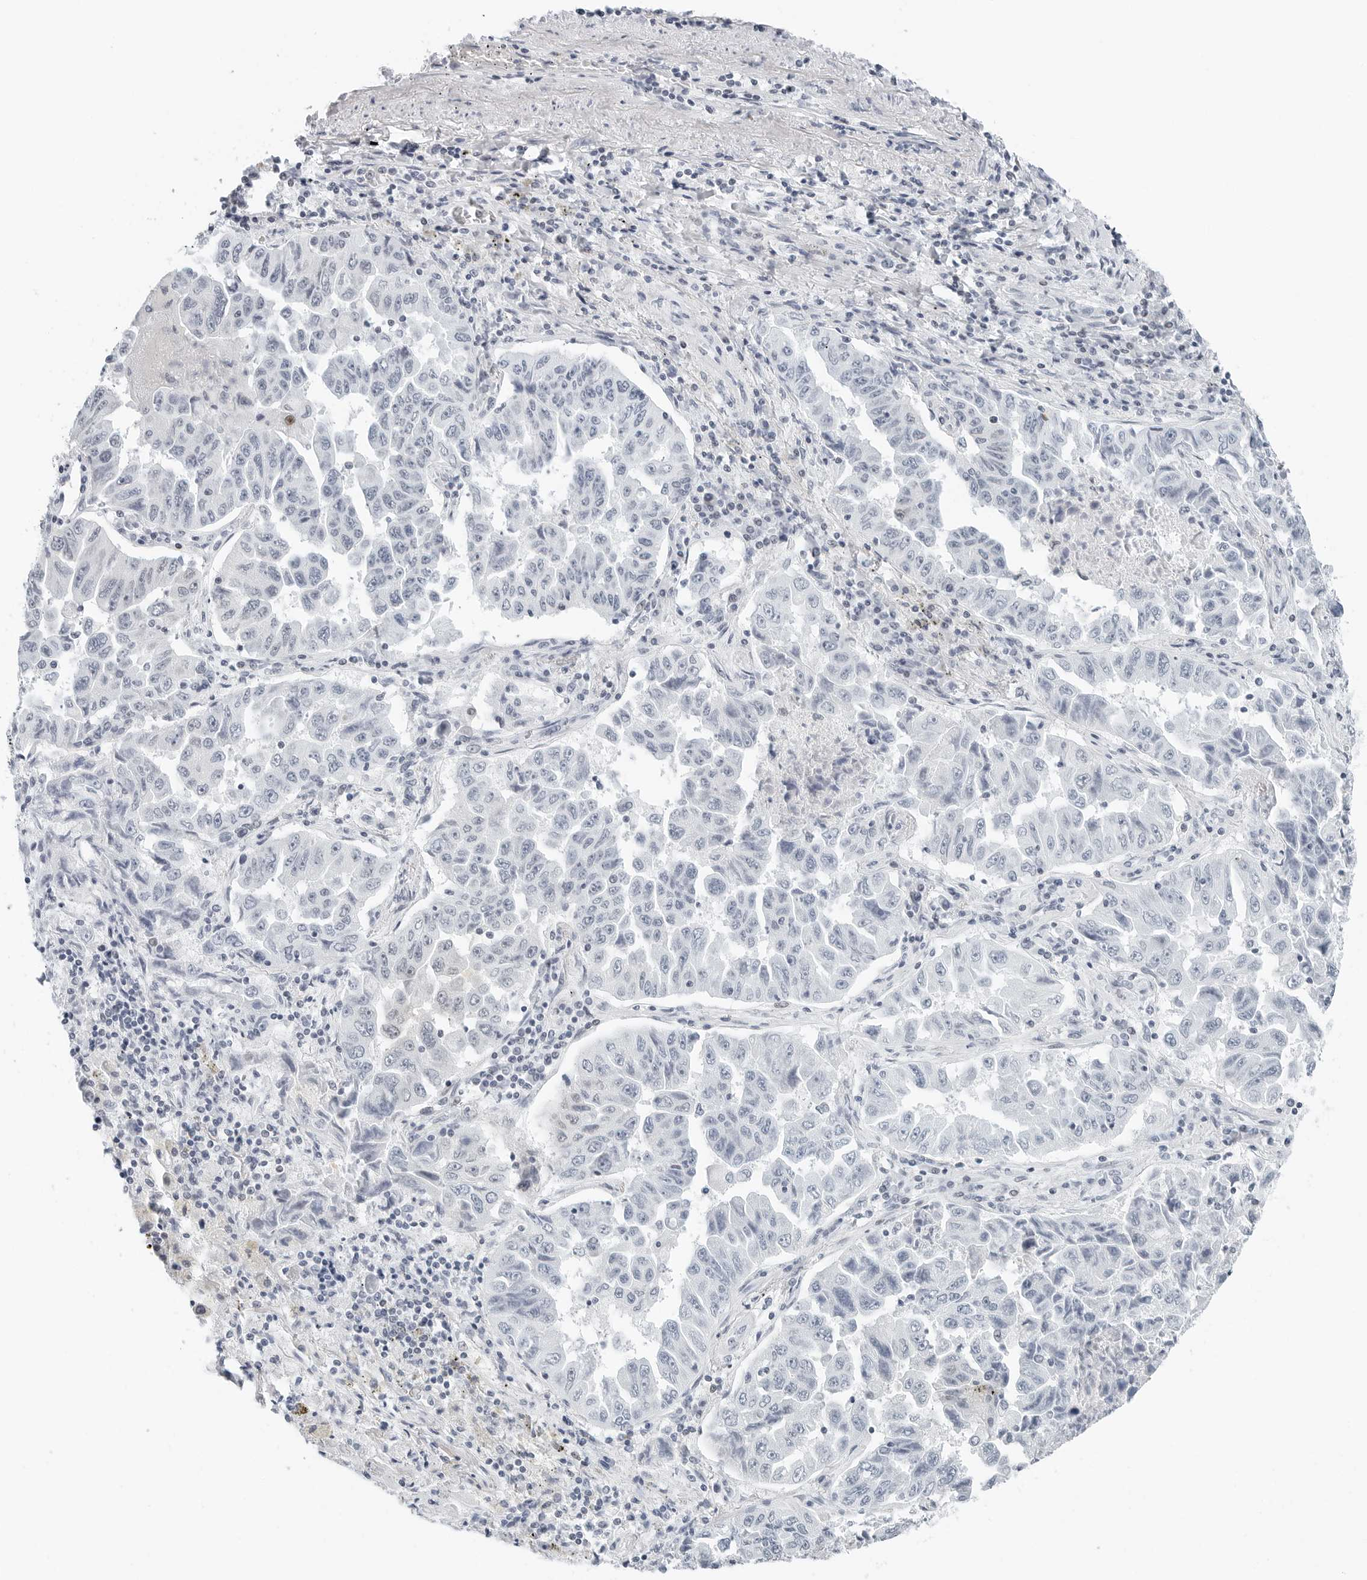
{"staining": {"intensity": "negative", "quantity": "none", "location": "none"}, "tissue": "lung cancer", "cell_type": "Tumor cells", "image_type": "cancer", "snomed": [{"axis": "morphology", "description": "Adenocarcinoma, NOS"}, {"axis": "topography", "description": "Lung"}], "caption": "There is no significant positivity in tumor cells of lung cancer. (Stains: DAB immunohistochemistry with hematoxylin counter stain, Microscopy: brightfield microscopy at high magnification).", "gene": "NTMT2", "patient": {"sex": "female", "age": 51}}